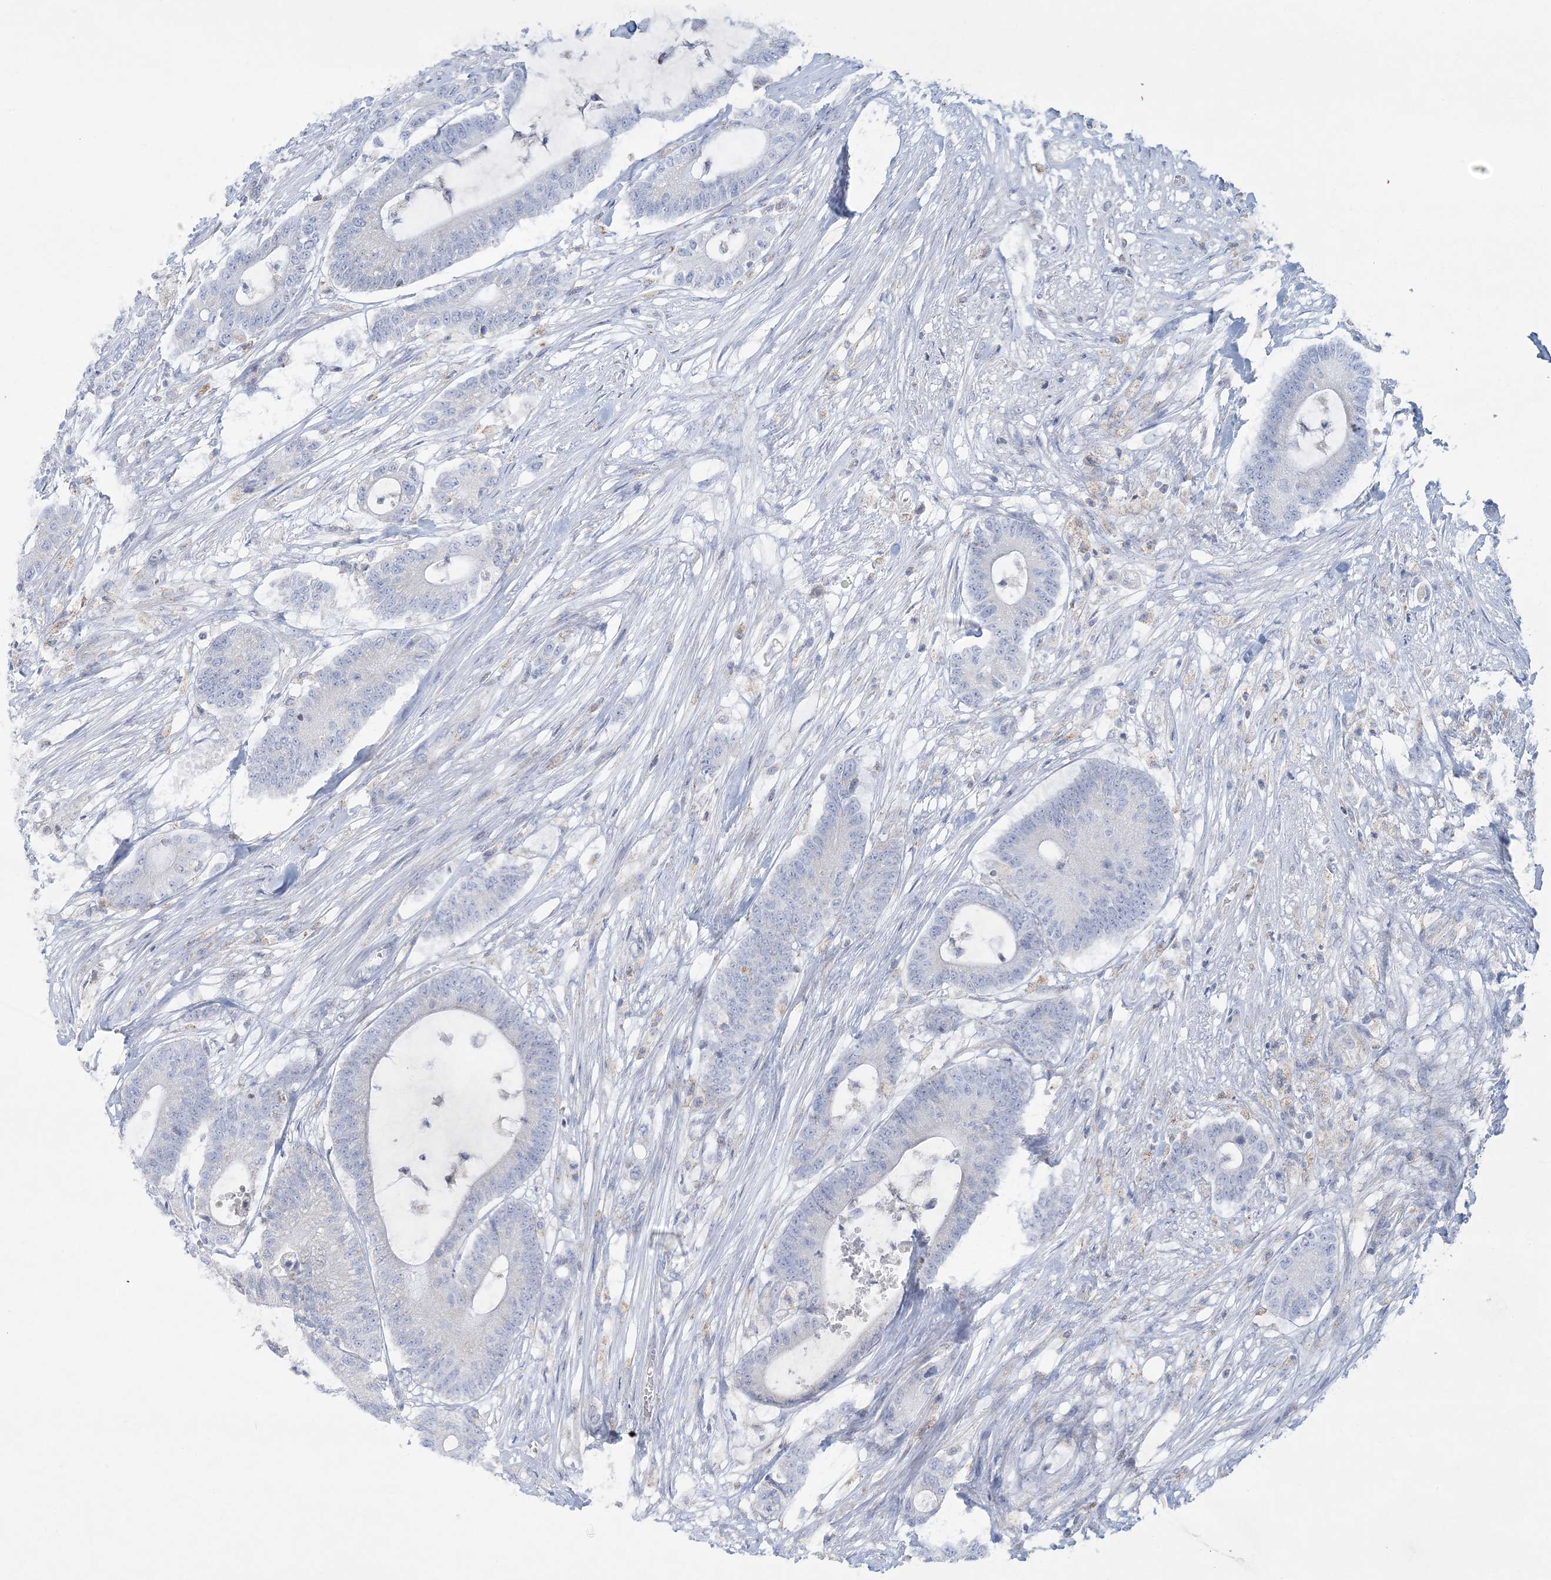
{"staining": {"intensity": "negative", "quantity": "none", "location": "none"}, "tissue": "colorectal cancer", "cell_type": "Tumor cells", "image_type": "cancer", "snomed": [{"axis": "morphology", "description": "Adenocarcinoma, NOS"}, {"axis": "topography", "description": "Colon"}], "caption": "Tumor cells are negative for protein expression in human colorectal cancer.", "gene": "TBC1D7", "patient": {"sex": "female", "age": 84}}